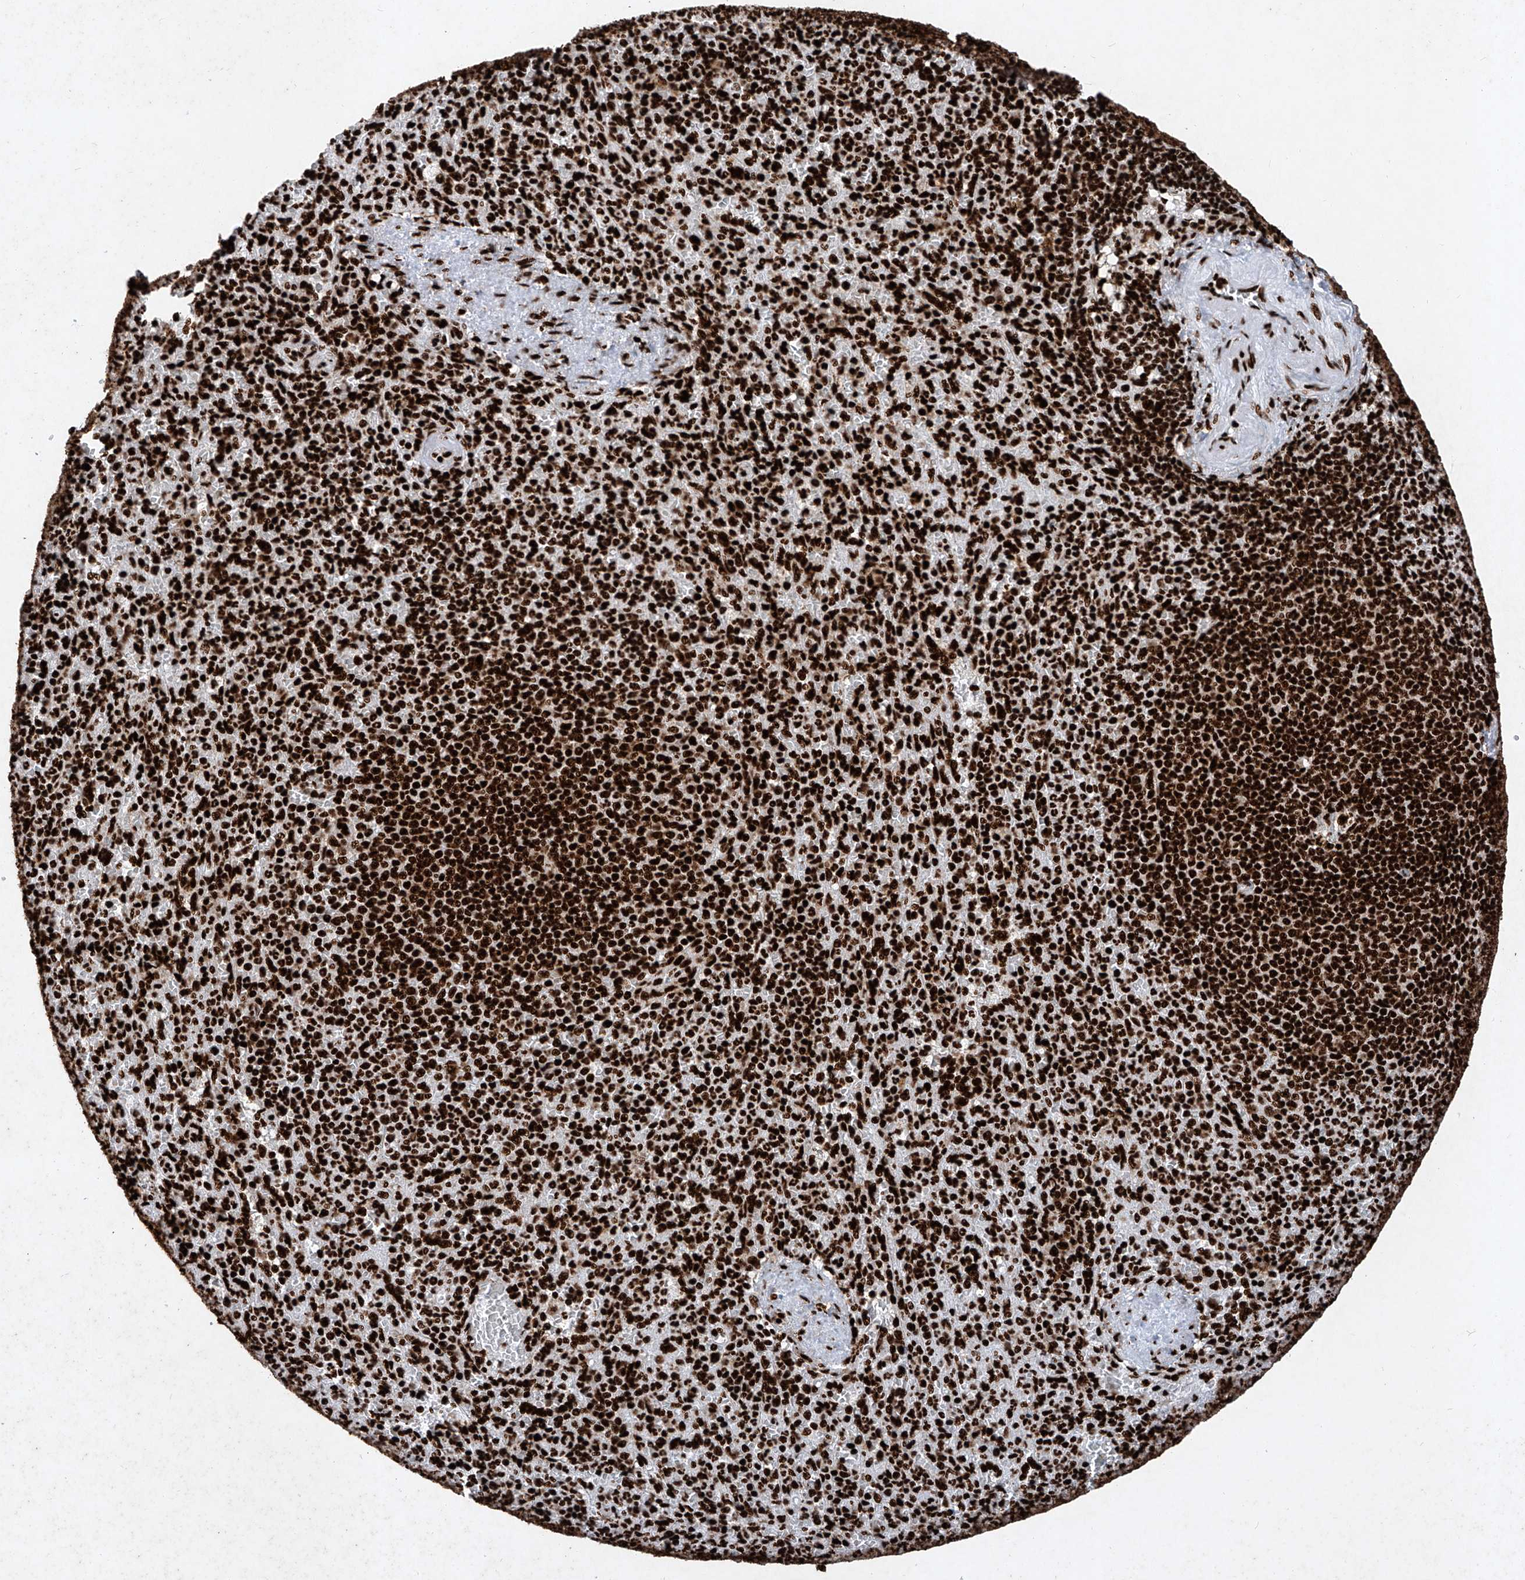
{"staining": {"intensity": "strong", "quantity": ">75%", "location": "nuclear"}, "tissue": "spleen", "cell_type": "Cells in red pulp", "image_type": "normal", "snomed": [{"axis": "morphology", "description": "Normal tissue, NOS"}, {"axis": "topography", "description": "Spleen"}], "caption": "High-power microscopy captured an IHC histopathology image of normal spleen, revealing strong nuclear positivity in approximately >75% of cells in red pulp. Using DAB (3,3'-diaminobenzidine) (brown) and hematoxylin (blue) stains, captured at high magnification using brightfield microscopy.", "gene": "SRSF6", "patient": {"sex": "female", "age": 74}}